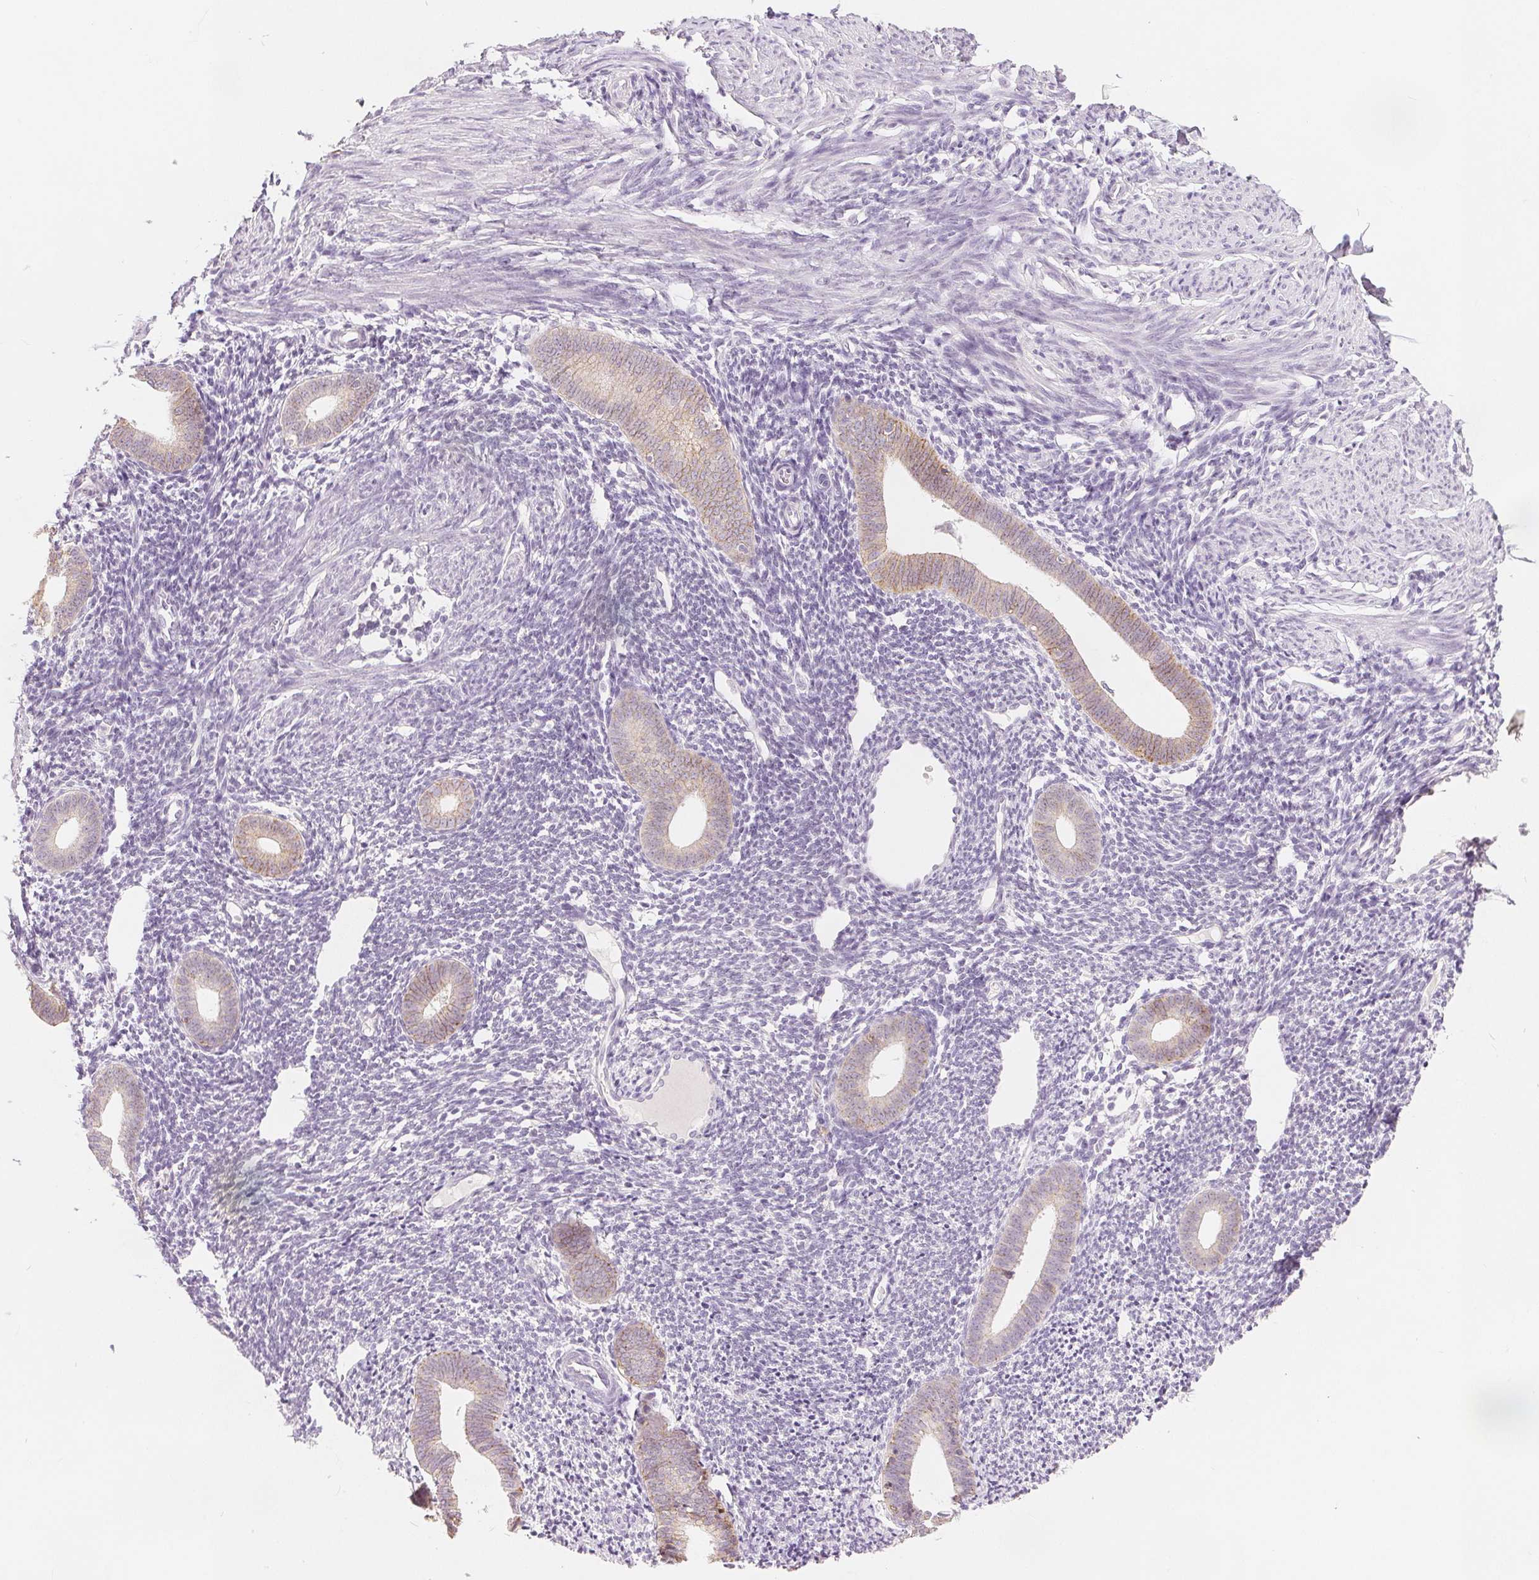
{"staining": {"intensity": "negative", "quantity": "none", "location": "none"}, "tissue": "endometrium", "cell_type": "Cells in endometrial stroma", "image_type": "normal", "snomed": [{"axis": "morphology", "description": "Normal tissue, NOS"}, {"axis": "topography", "description": "Endometrium"}], "caption": "Immunohistochemistry photomicrograph of benign endometrium: endometrium stained with DAB (3,3'-diaminobenzidine) exhibits no significant protein staining in cells in endometrial stroma. (DAB IHC visualized using brightfield microscopy, high magnification).", "gene": "CA12", "patient": {"sex": "female", "age": 39}}